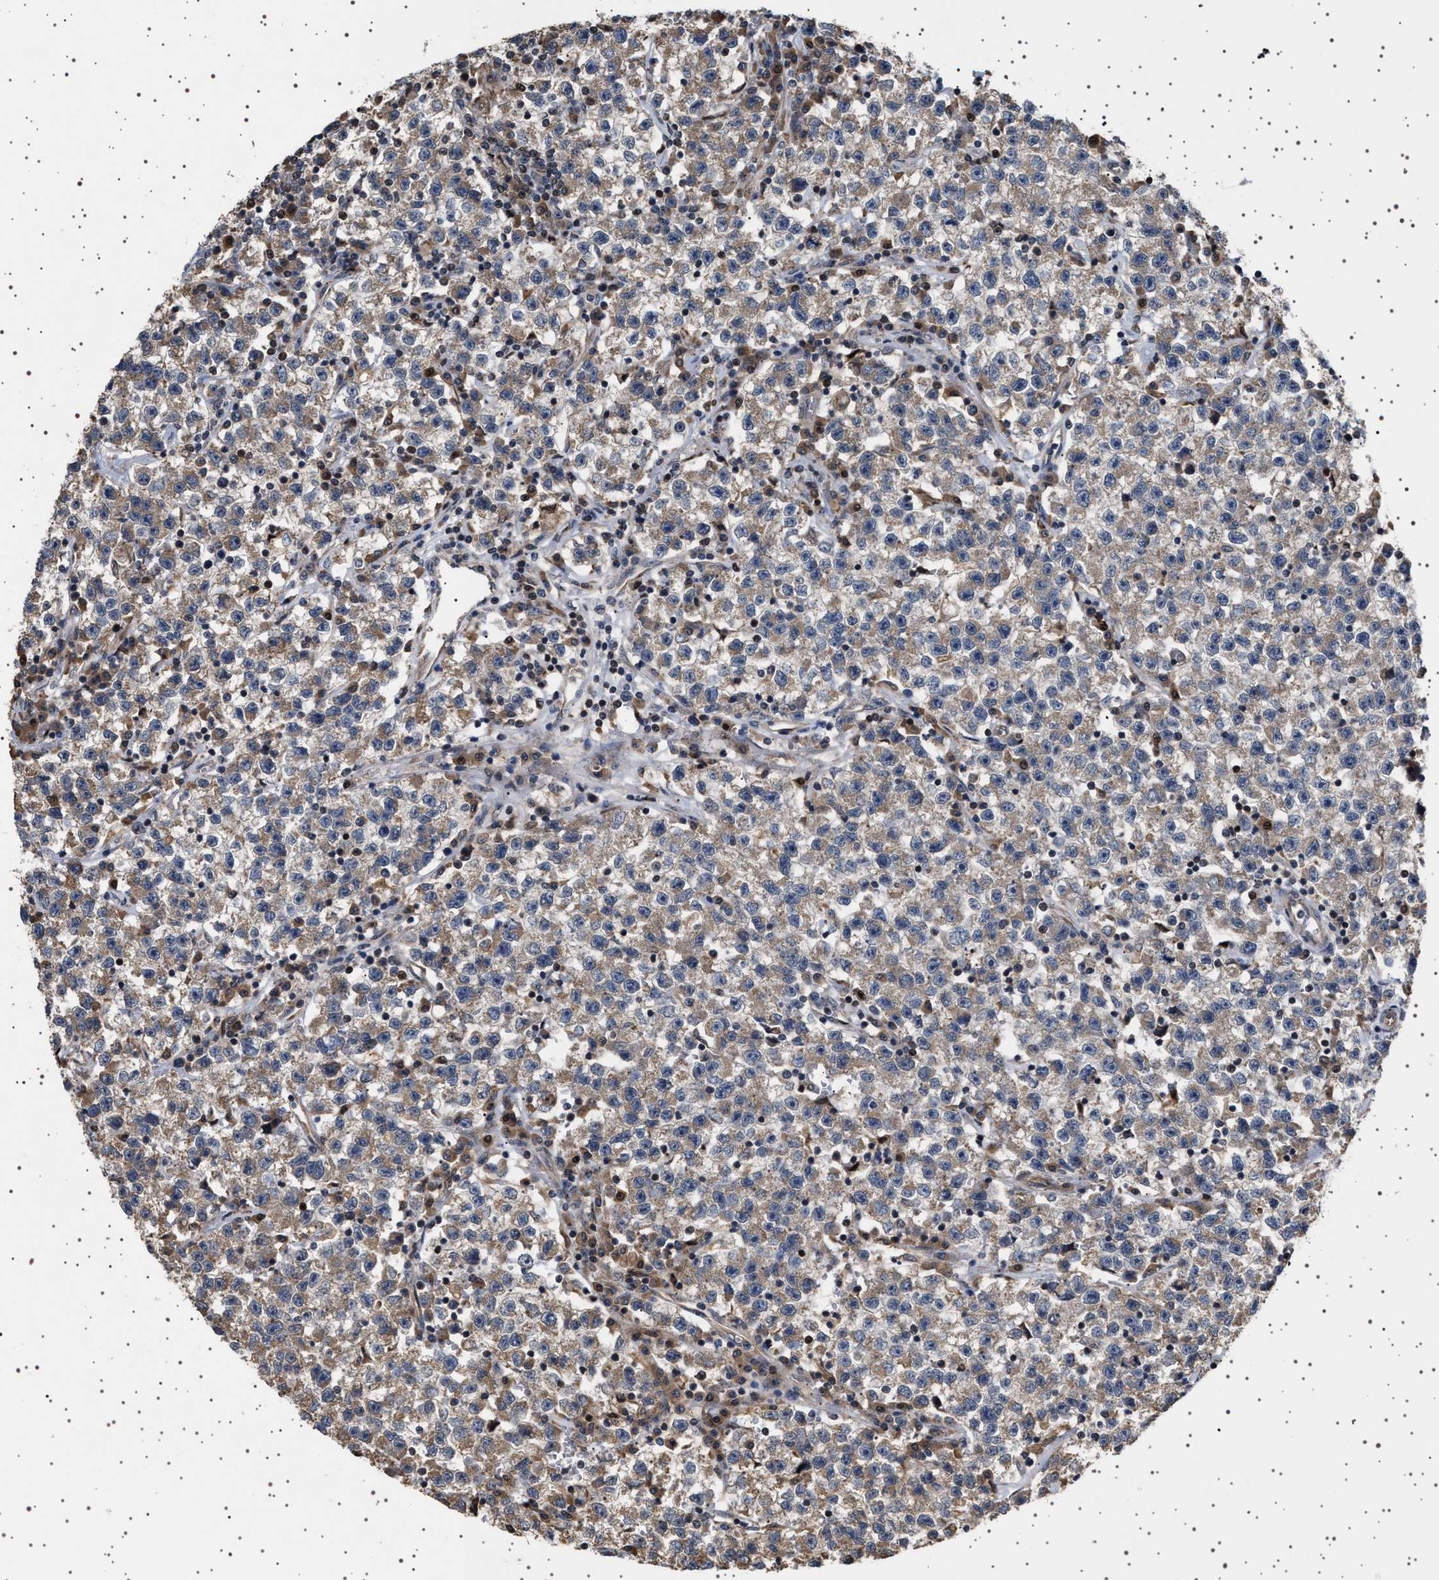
{"staining": {"intensity": "weak", "quantity": ">75%", "location": "cytoplasmic/membranous"}, "tissue": "testis cancer", "cell_type": "Tumor cells", "image_type": "cancer", "snomed": [{"axis": "morphology", "description": "Seminoma, NOS"}, {"axis": "topography", "description": "Testis"}], "caption": "Tumor cells show low levels of weak cytoplasmic/membranous expression in approximately >75% of cells in seminoma (testis).", "gene": "TRUB2", "patient": {"sex": "male", "age": 22}}